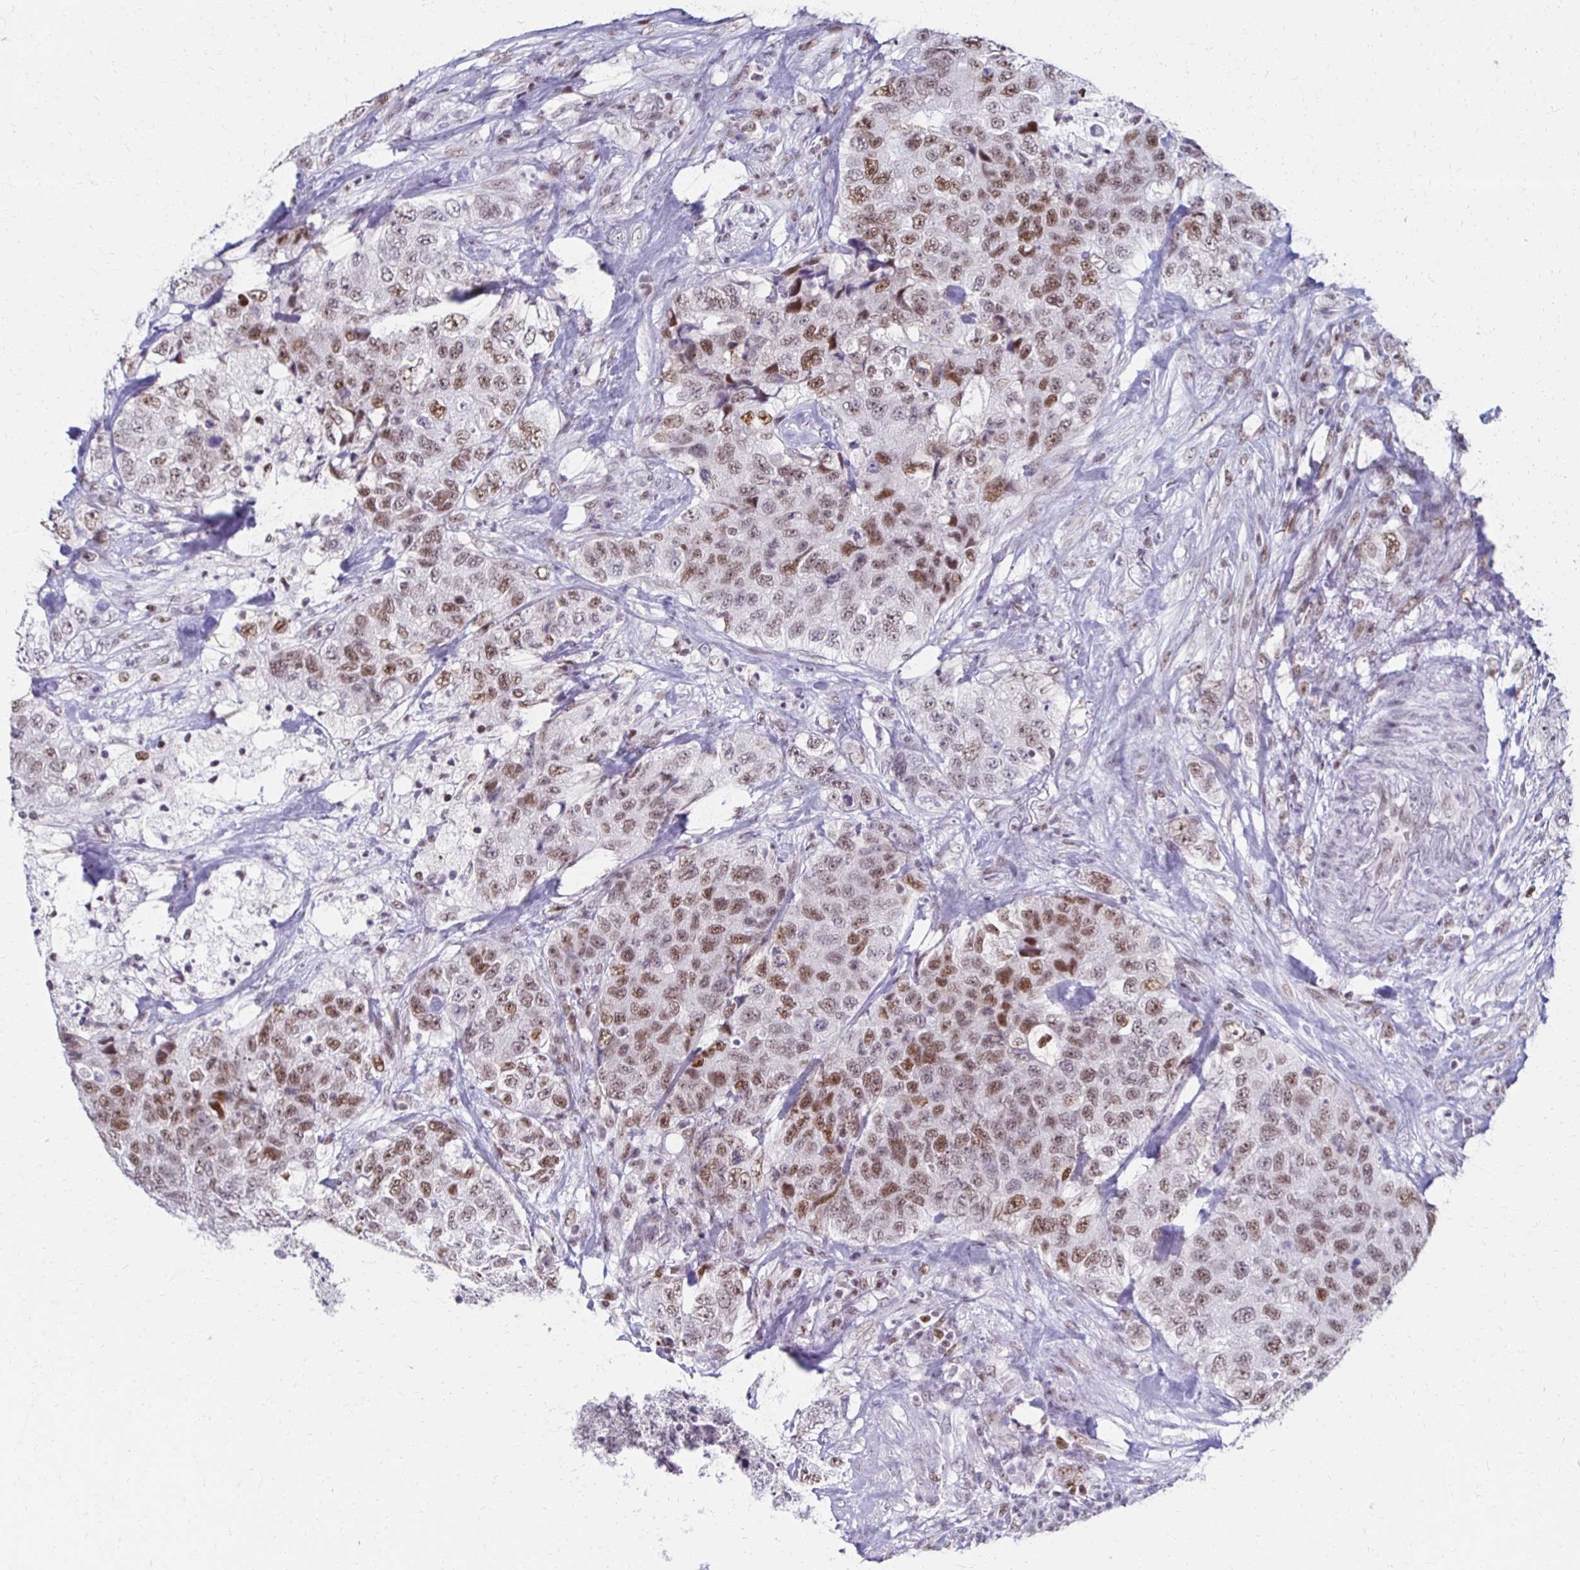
{"staining": {"intensity": "moderate", "quantity": ">75%", "location": "nuclear"}, "tissue": "urothelial cancer", "cell_type": "Tumor cells", "image_type": "cancer", "snomed": [{"axis": "morphology", "description": "Urothelial carcinoma, High grade"}, {"axis": "topography", "description": "Urinary bladder"}], "caption": "Immunohistochemistry of human urothelial cancer shows medium levels of moderate nuclear staining in approximately >75% of tumor cells.", "gene": "IRF7", "patient": {"sex": "female", "age": 78}}